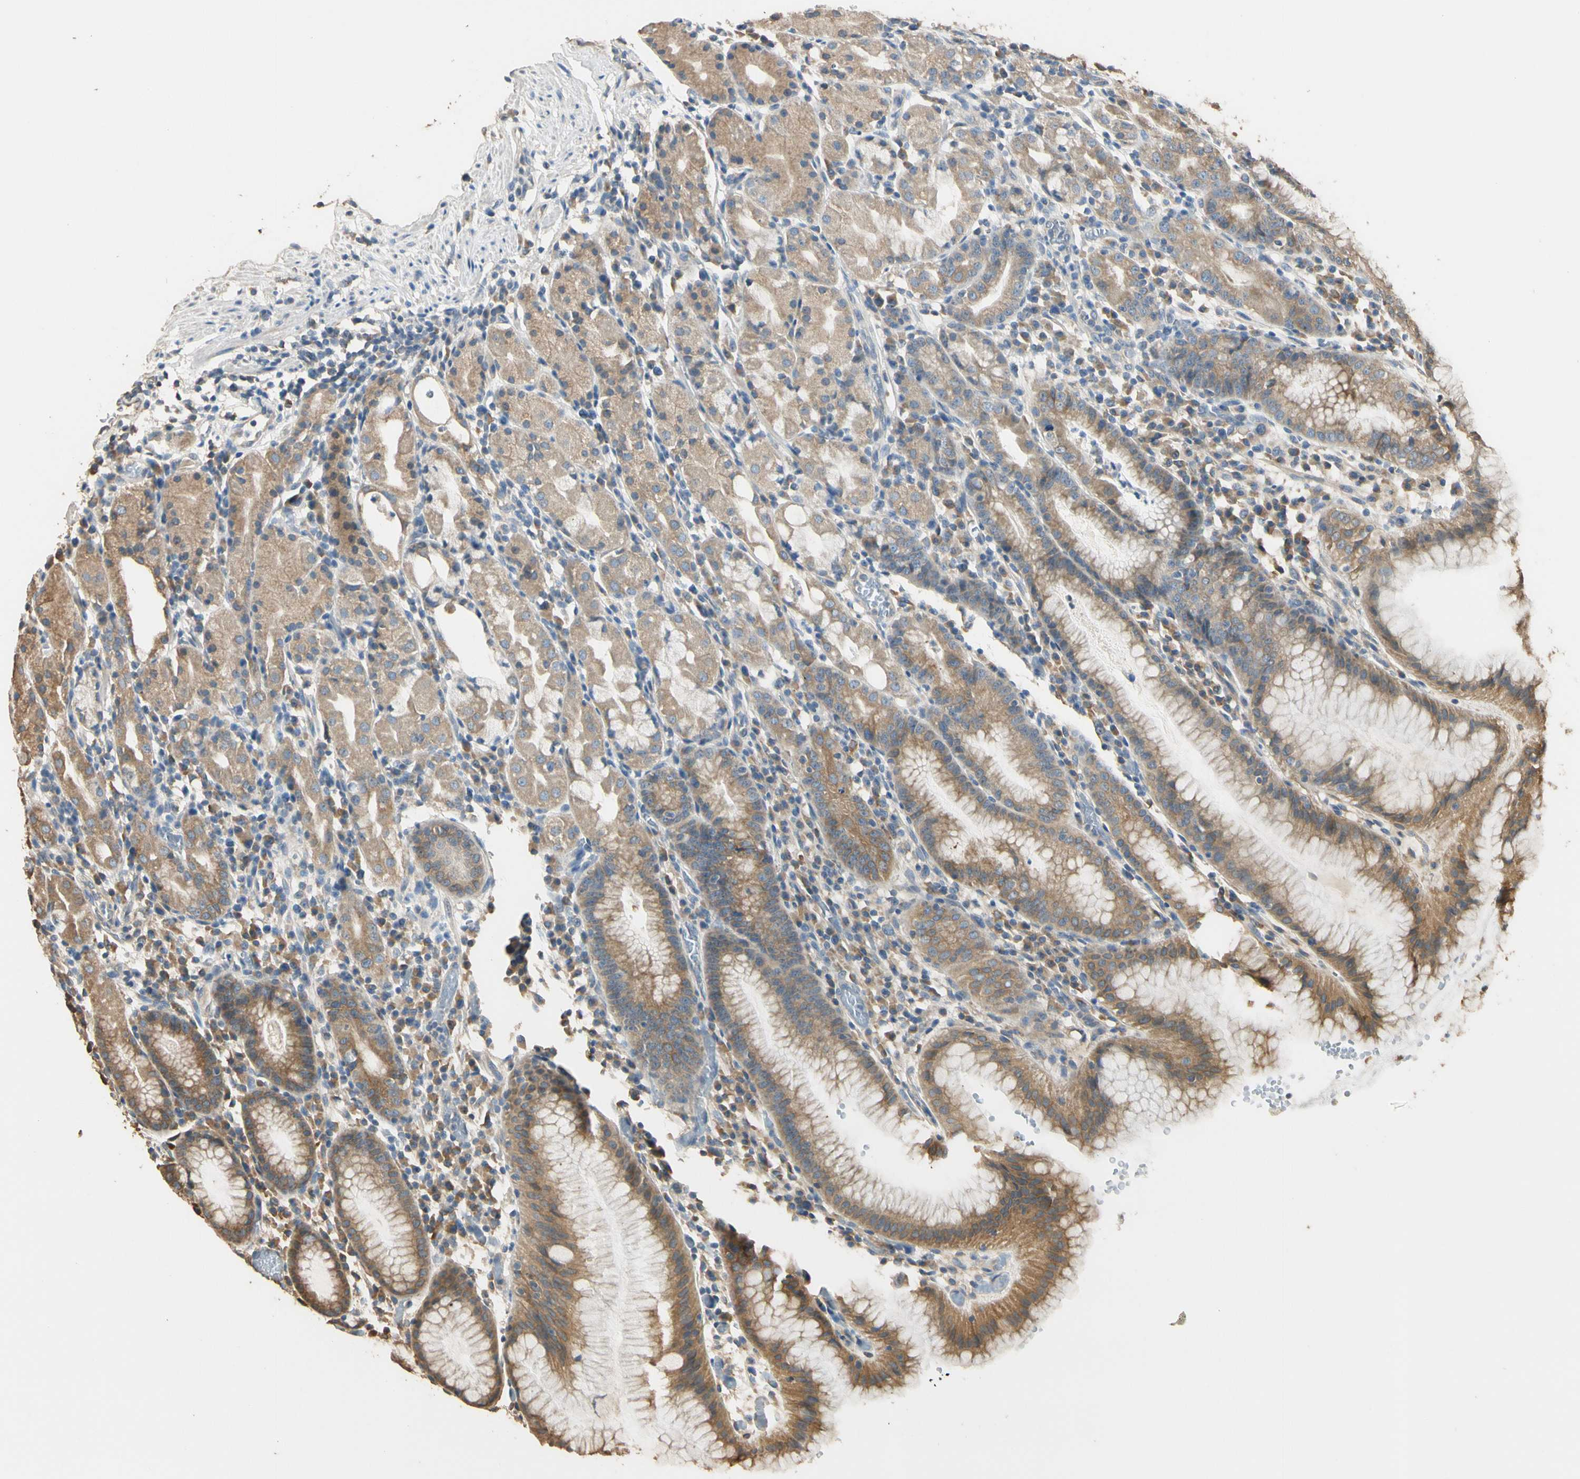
{"staining": {"intensity": "moderate", "quantity": ">75%", "location": "cytoplasmic/membranous"}, "tissue": "stomach", "cell_type": "Glandular cells", "image_type": "normal", "snomed": [{"axis": "morphology", "description": "Normal tissue, NOS"}, {"axis": "topography", "description": "Stomach"}, {"axis": "topography", "description": "Stomach, lower"}], "caption": "The immunohistochemical stain highlights moderate cytoplasmic/membranous staining in glandular cells of unremarkable stomach.", "gene": "STX18", "patient": {"sex": "female", "age": 75}}